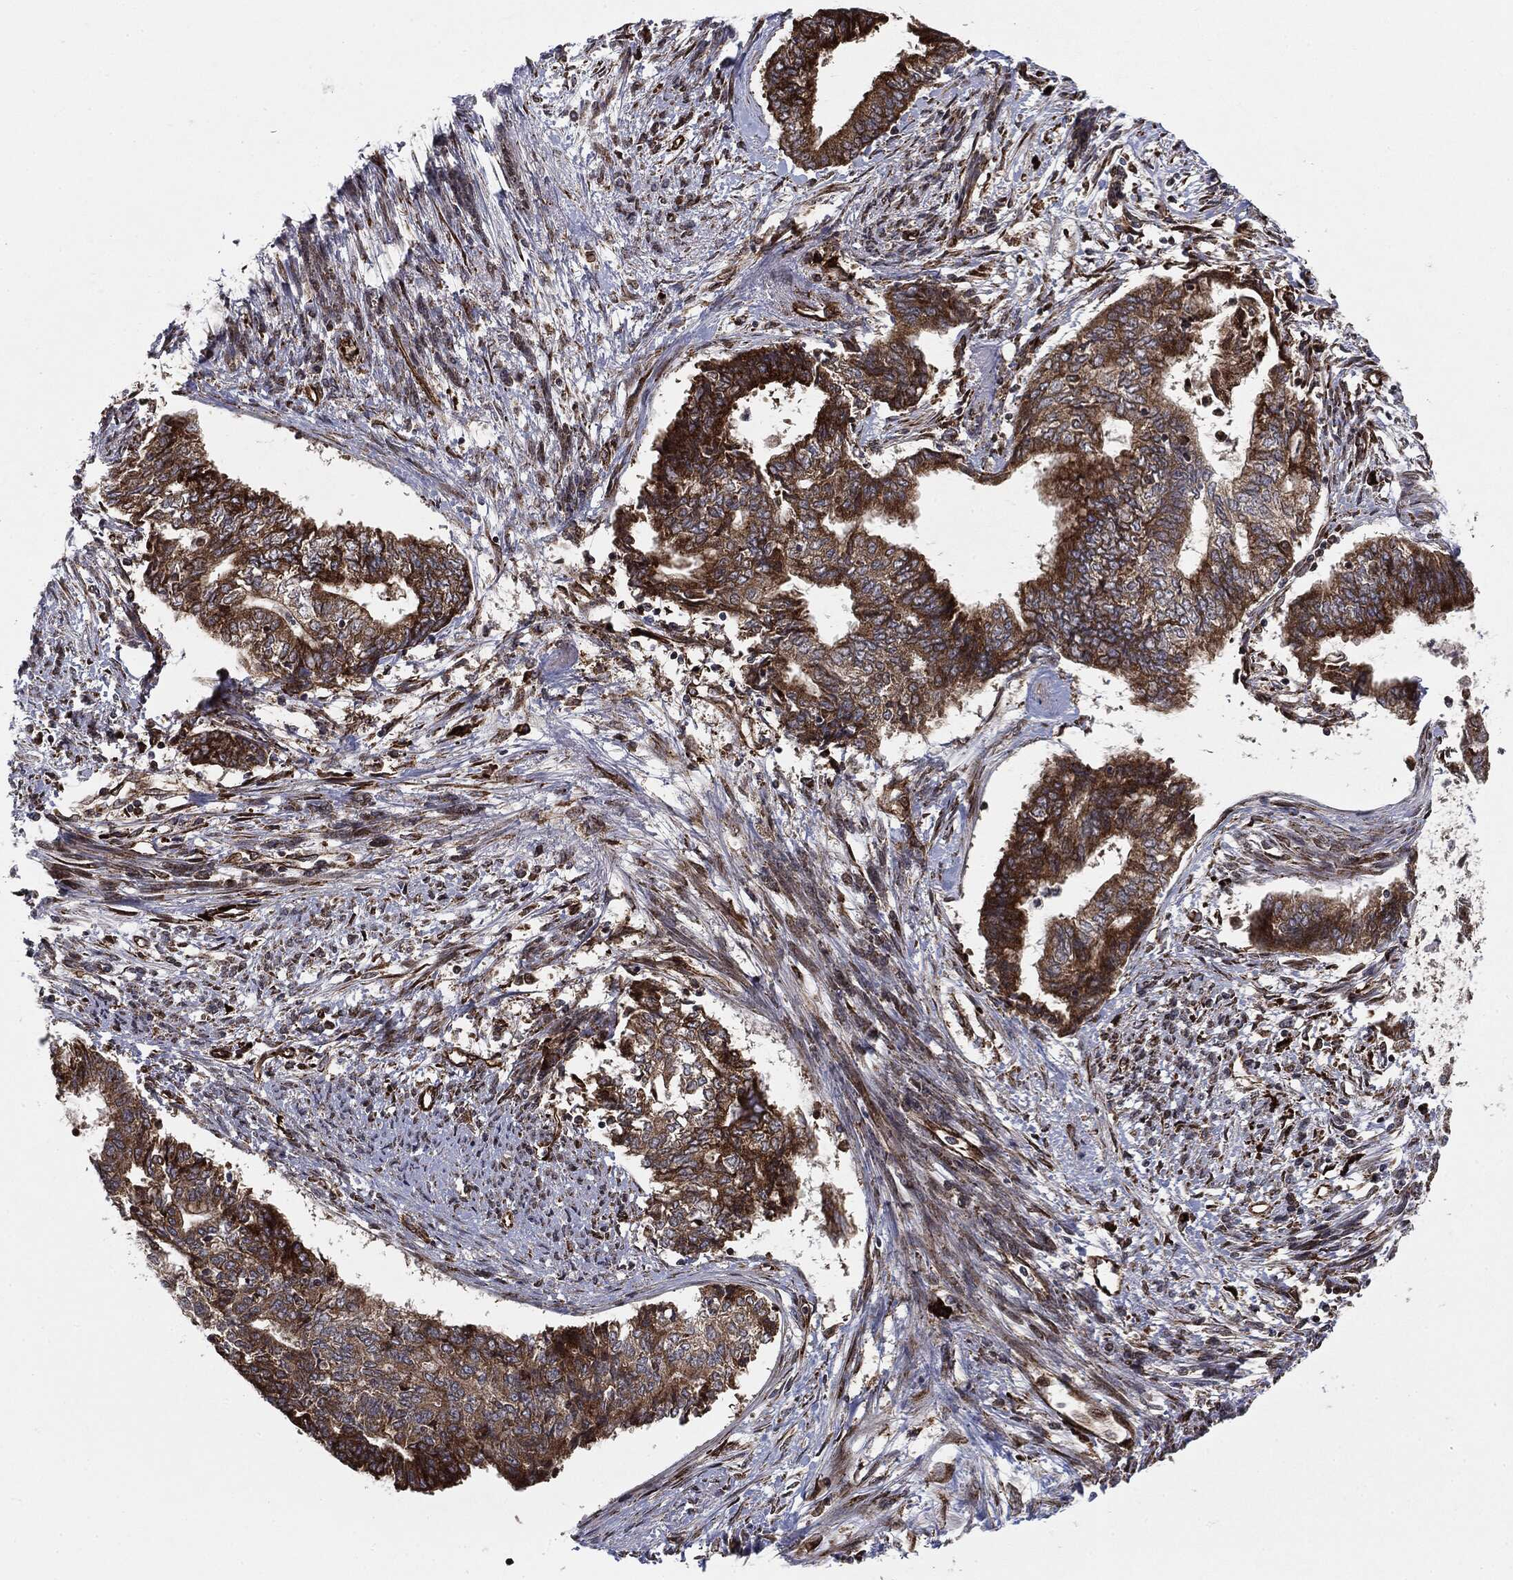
{"staining": {"intensity": "strong", "quantity": ">75%", "location": "cytoplasmic/membranous"}, "tissue": "endometrial cancer", "cell_type": "Tumor cells", "image_type": "cancer", "snomed": [{"axis": "morphology", "description": "Adenocarcinoma, NOS"}, {"axis": "topography", "description": "Endometrium"}], "caption": "A high amount of strong cytoplasmic/membranous positivity is identified in approximately >75% of tumor cells in endometrial cancer (adenocarcinoma) tissue.", "gene": "CYLD", "patient": {"sex": "female", "age": 65}}